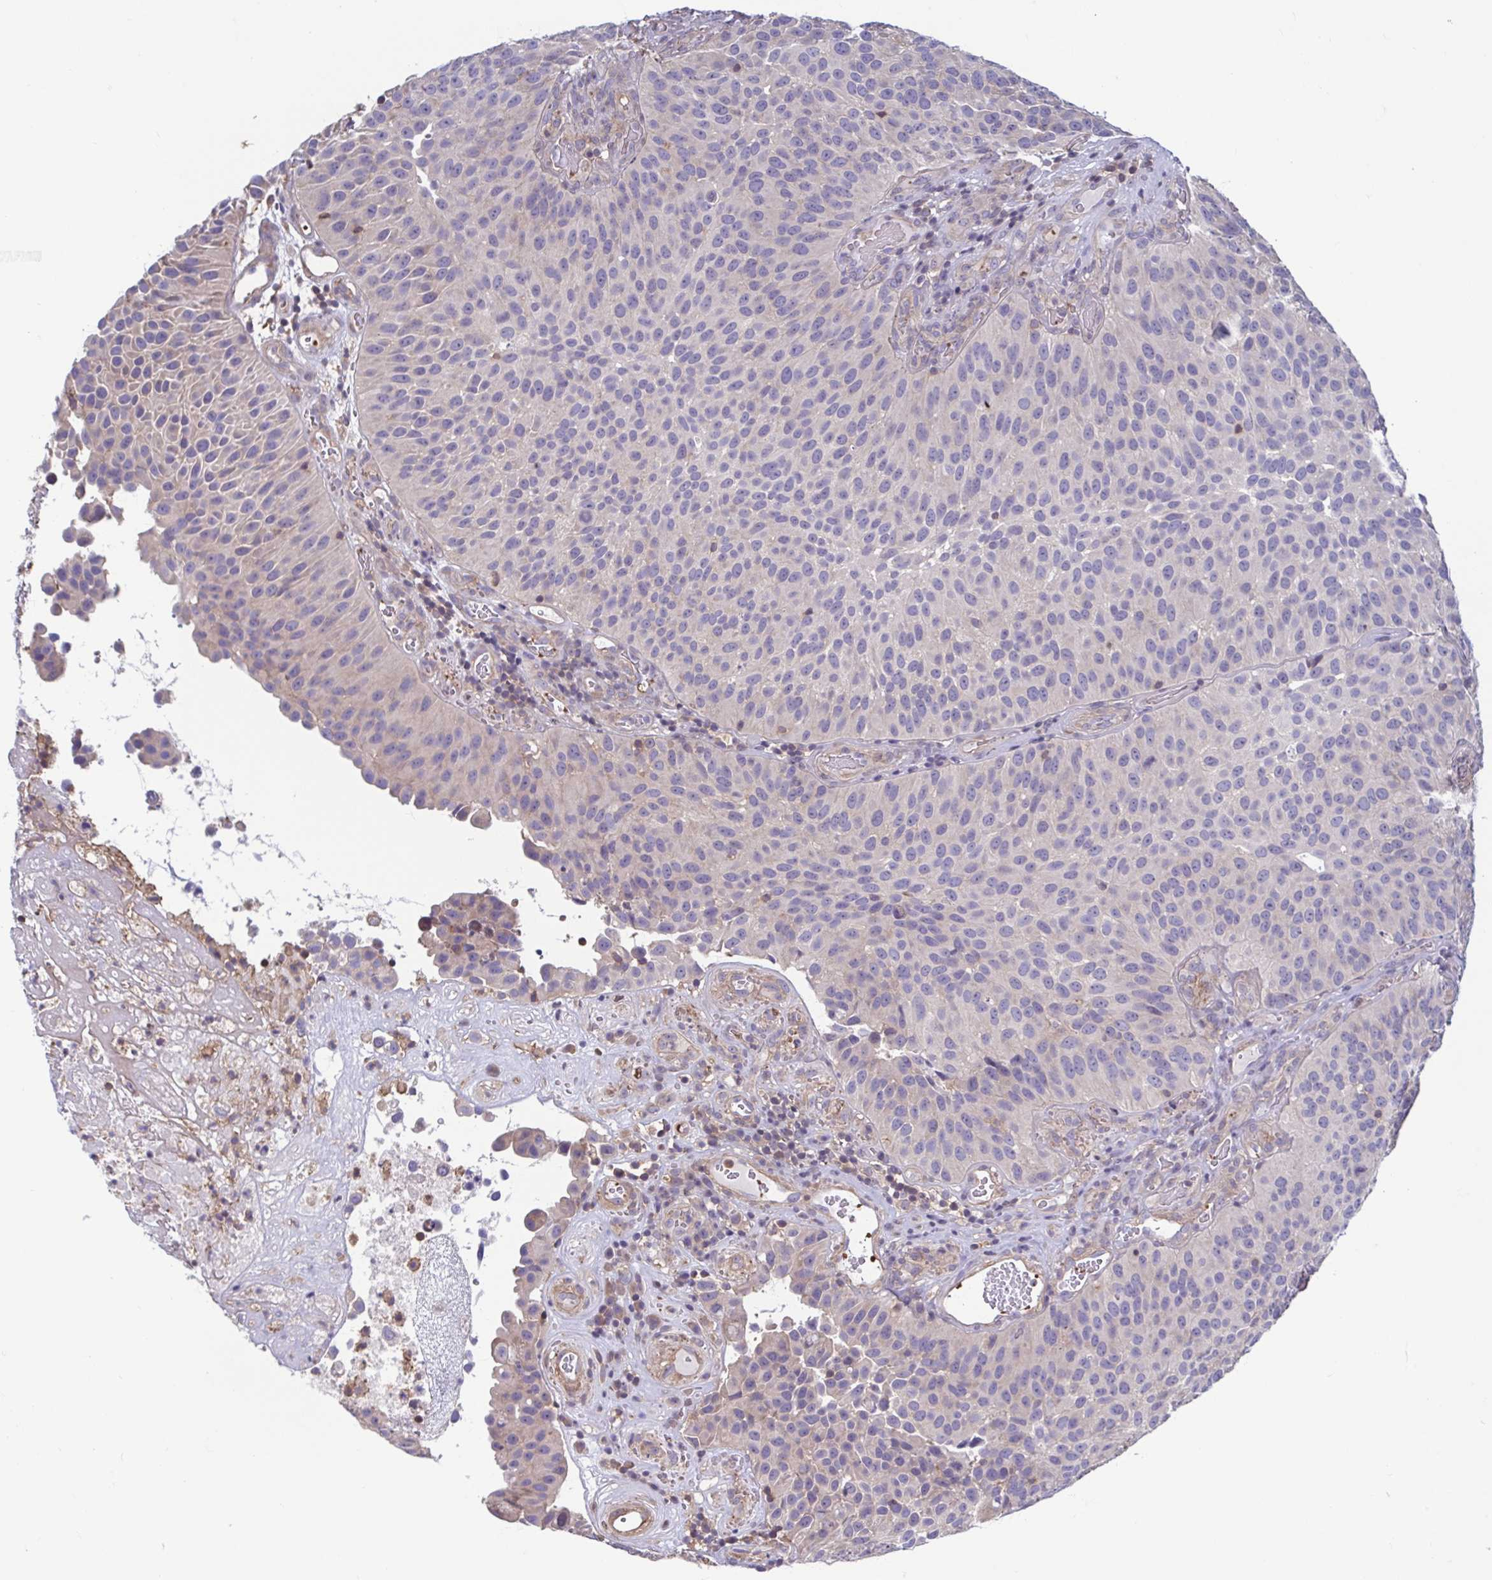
{"staining": {"intensity": "negative", "quantity": "none", "location": "none"}, "tissue": "urothelial cancer", "cell_type": "Tumor cells", "image_type": "cancer", "snomed": [{"axis": "morphology", "description": "Urothelial carcinoma, Low grade"}, {"axis": "topography", "description": "Urinary bladder"}], "caption": "DAB immunohistochemical staining of urothelial carcinoma (low-grade) shows no significant expression in tumor cells.", "gene": "LRRC38", "patient": {"sex": "male", "age": 76}}